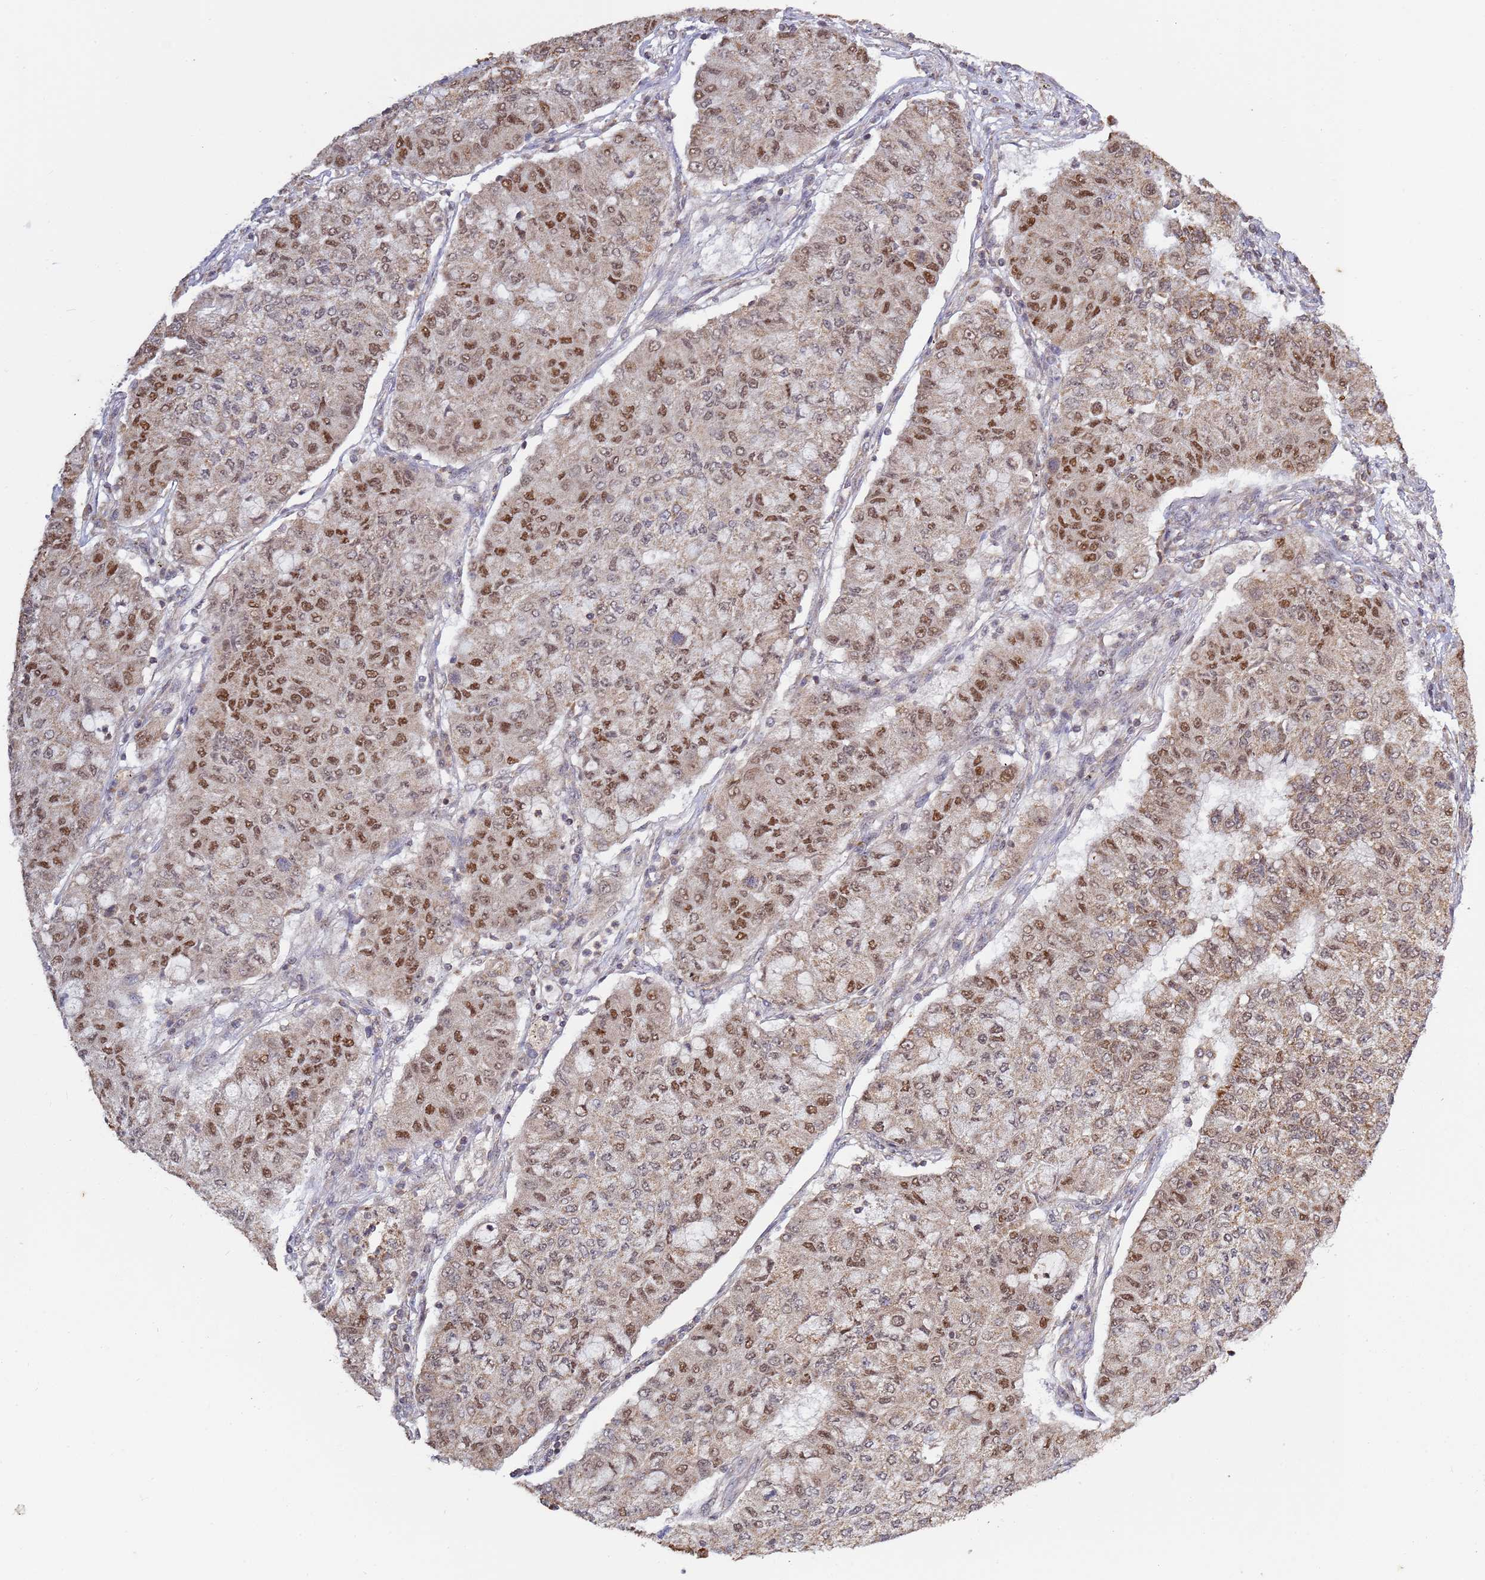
{"staining": {"intensity": "moderate", "quantity": ">75%", "location": "nuclear"}, "tissue": "lung cancer", "cell_type": "Tumor cells", "image_type": "cancer", "snomed": [{"axis": "morphology", "description": "Squamous cell carcinoma, NOS"}, {"axis": "topography", "description": "Lung"}], "caption": "Moderate nuclear expression for a protein is identified in about >75% of tumor cells of lung cancer using immunohistochemistry.", "gene": "RCOR2", "patient": {"sex": "male", "age": 74}}